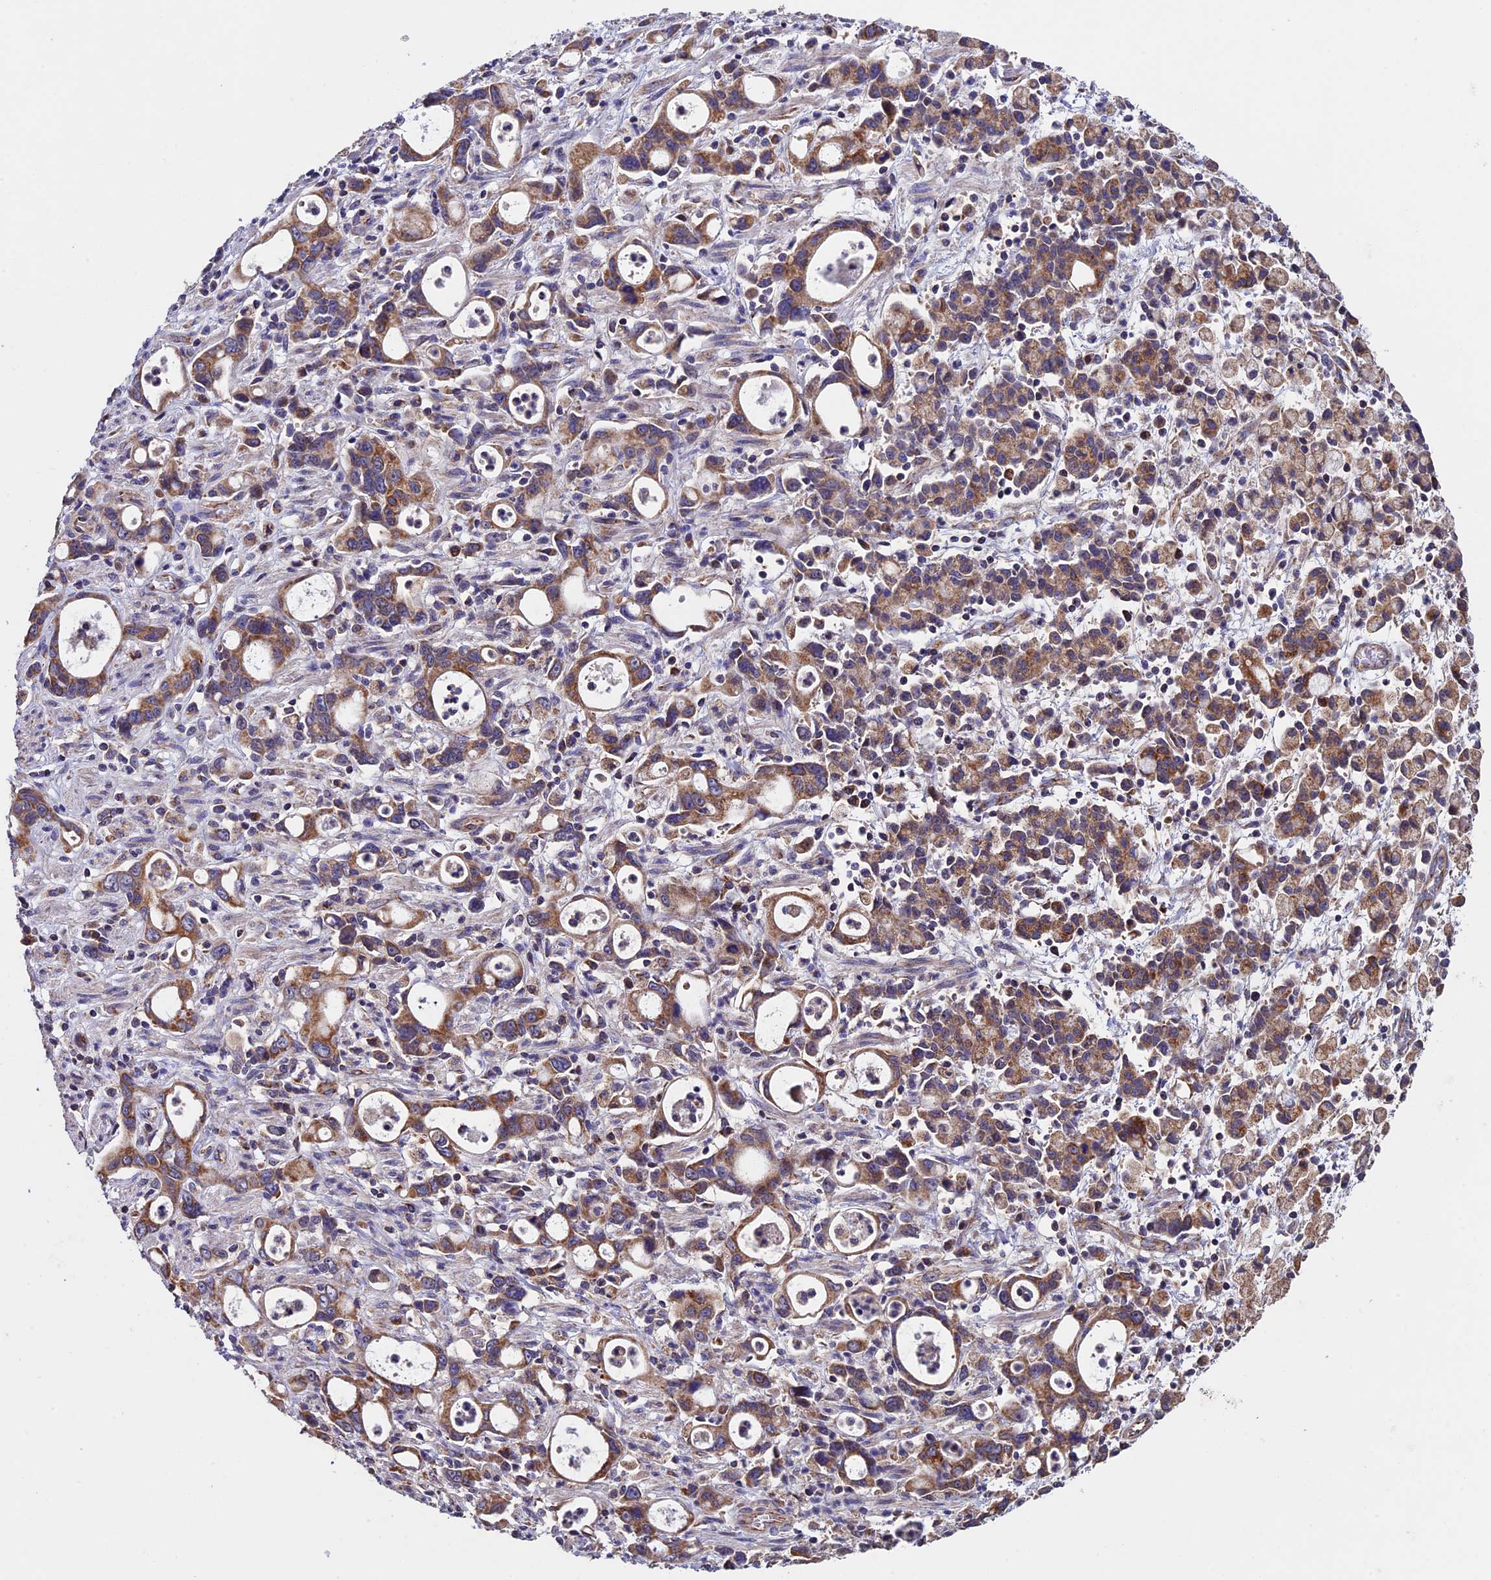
{"staining": {"intensity": "moderate", "quantity": ">75%", "location": "cytoplasmic/membranous"}, "tissue": "stomach cancer", "cell_type": "Tumor cells", "image_type": "cancer", "snomed": [{"axis": "morphology", "description": "Adenocarcinoma, NOS"}, {"axis": "topography", "description": "Stomach, lower"}], "caption": "High-magnification brightfield microscopy of stomach cancer stained with DAB (3,3'-diaminobenzidine) (brown) and counterstained with hematoxylin (blue). tumor cells exhibit moderate cytoplasmic/membranous positivity is present in approximately>75% of cells.", "gene": "RNF17", "patient": {"sex": "female", "age": 43}}